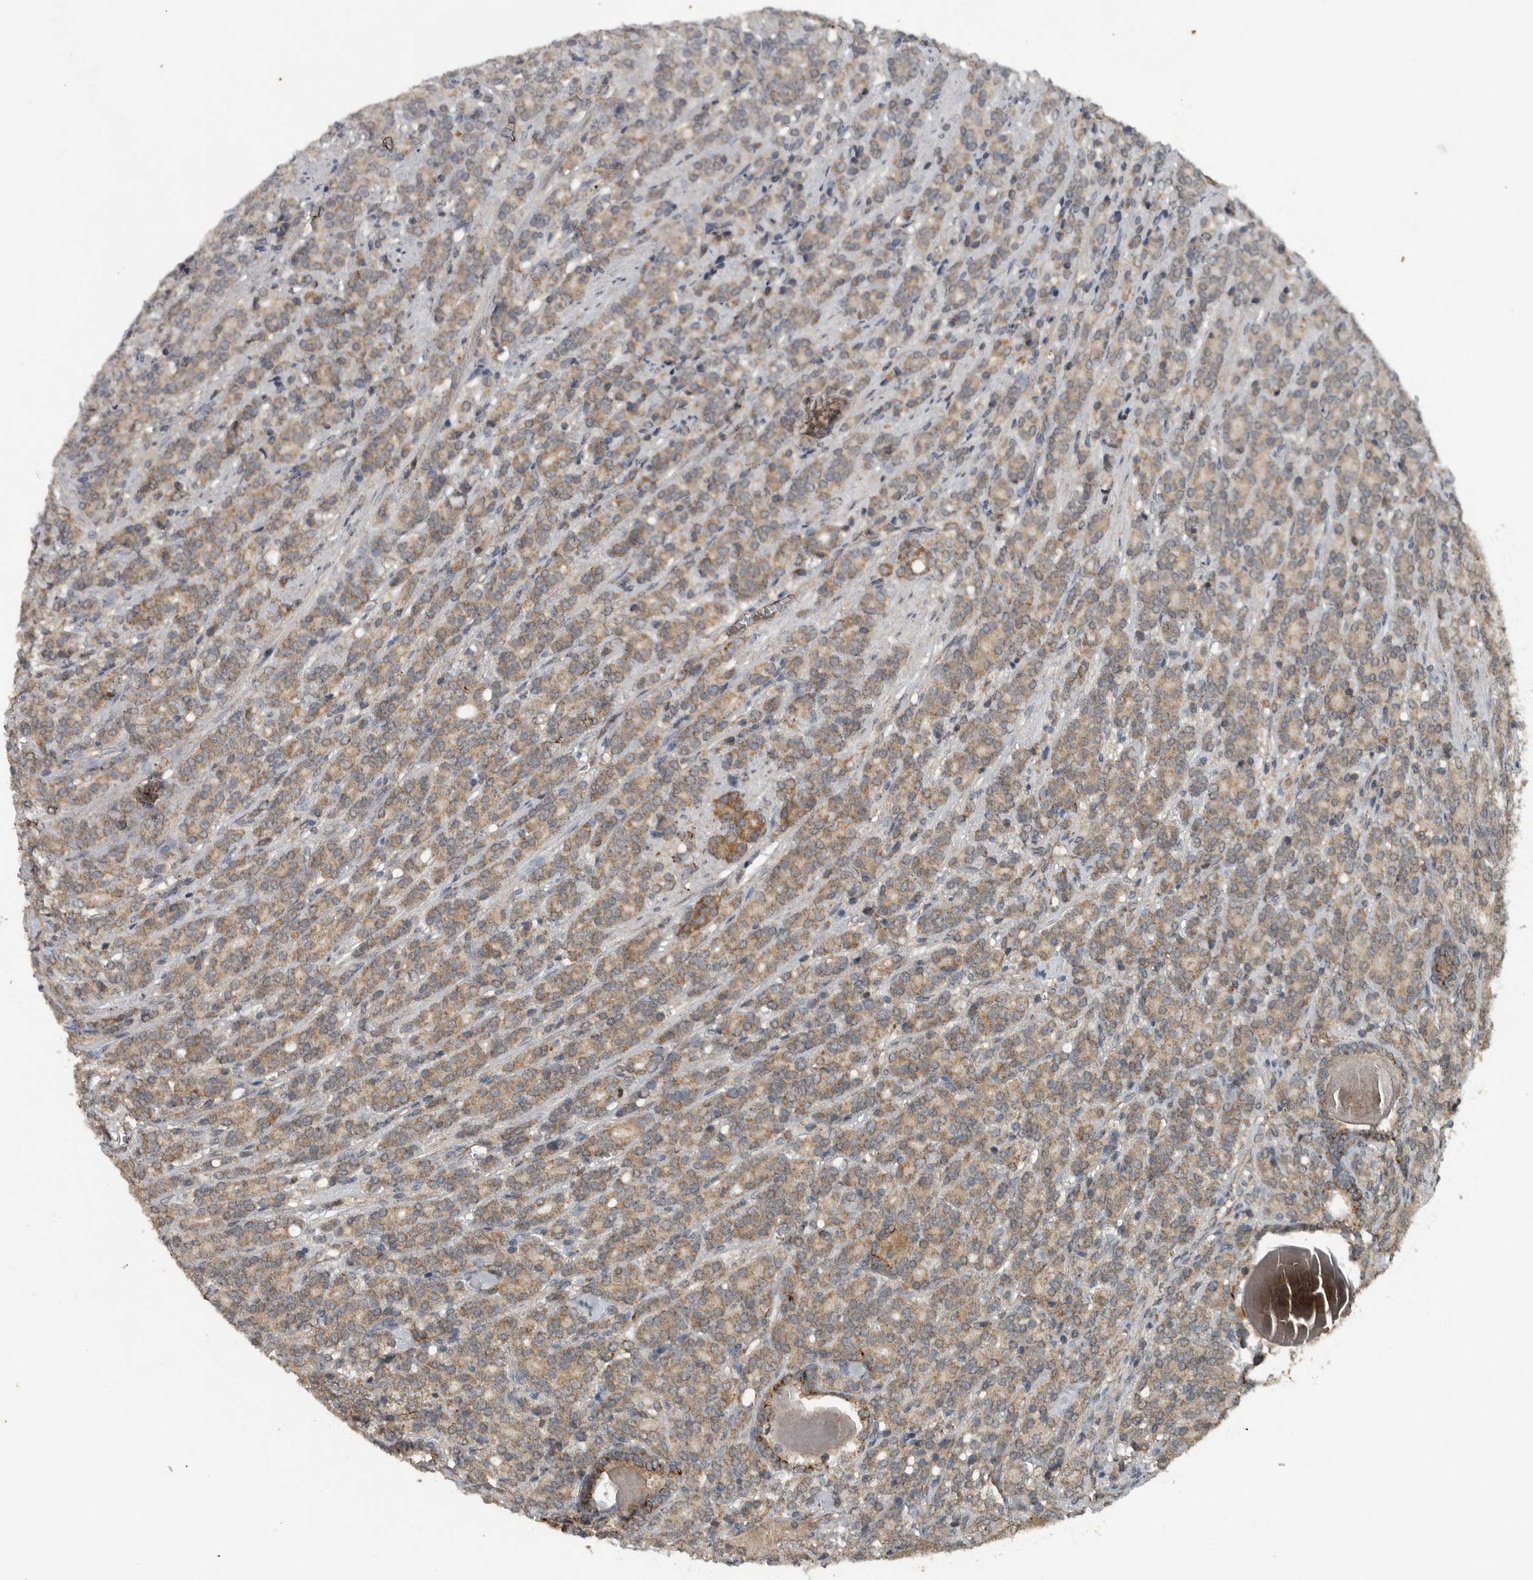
{"staining": {"intensity": "moderate", "quantity": ">75%", "location": "cytoplasmic/membranous"}, "tissue": "prostate cancer", "cell_type": "Tumor cells", "image_type": "cancer", "snomed": [{"axis": "morphology", "description": "Adenocarcinoma, High grade"}, {"axis": "topography", "description": "Prostate"}], "caption": "Brown immunohistochemical staining in adenocarcinoma (high-grade) (prostate) demonstrates moderate cytoplasmic/membranous expression in approximately >75% of tumor cells.", "gene": "IL6ST", "patient": {"sex": "male", "age": 62}}